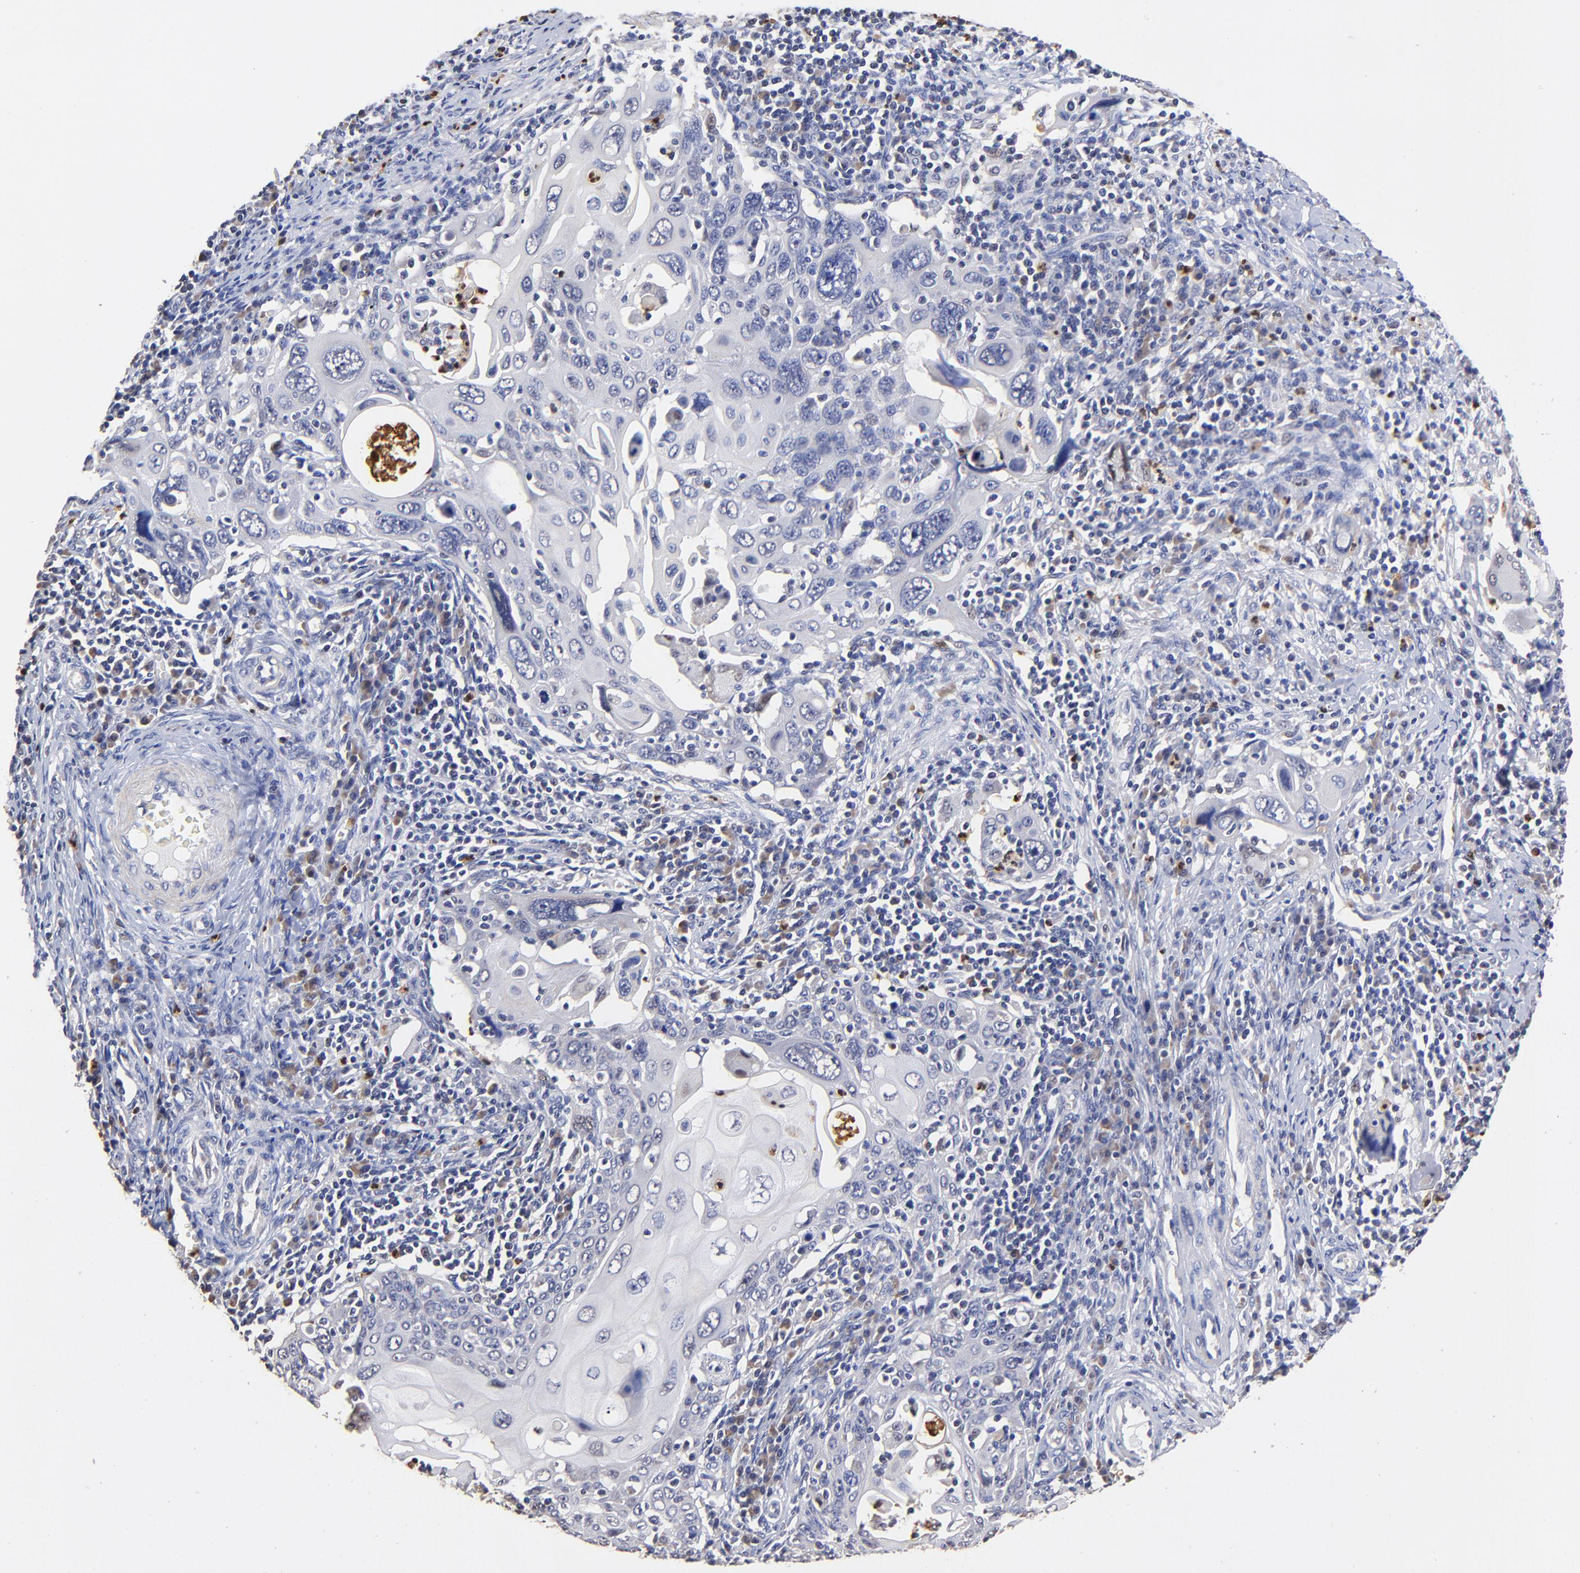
{"staining": {"intensity": "negative", "quantity": "none", "location": "none"}, "tissue": "cervical cancer", "cell_type": "Tumor cells", "image_type": "cancer", "snomed": [{"axis": "morphology", "description": "Squamous cell carcinoma, NOS"}, {"axis": "topography", "description": "Cervix"}], "caption": "Protein analysis of cervical squamous cell carcinoma demonstrates no significant positivity in tumor cells. (DAB immunohistochemistry (IHC) visualized using brightfield microscopy, high magnification).", "gene": "BBOF1", "patient": {"sex": "female", "age": 54}}